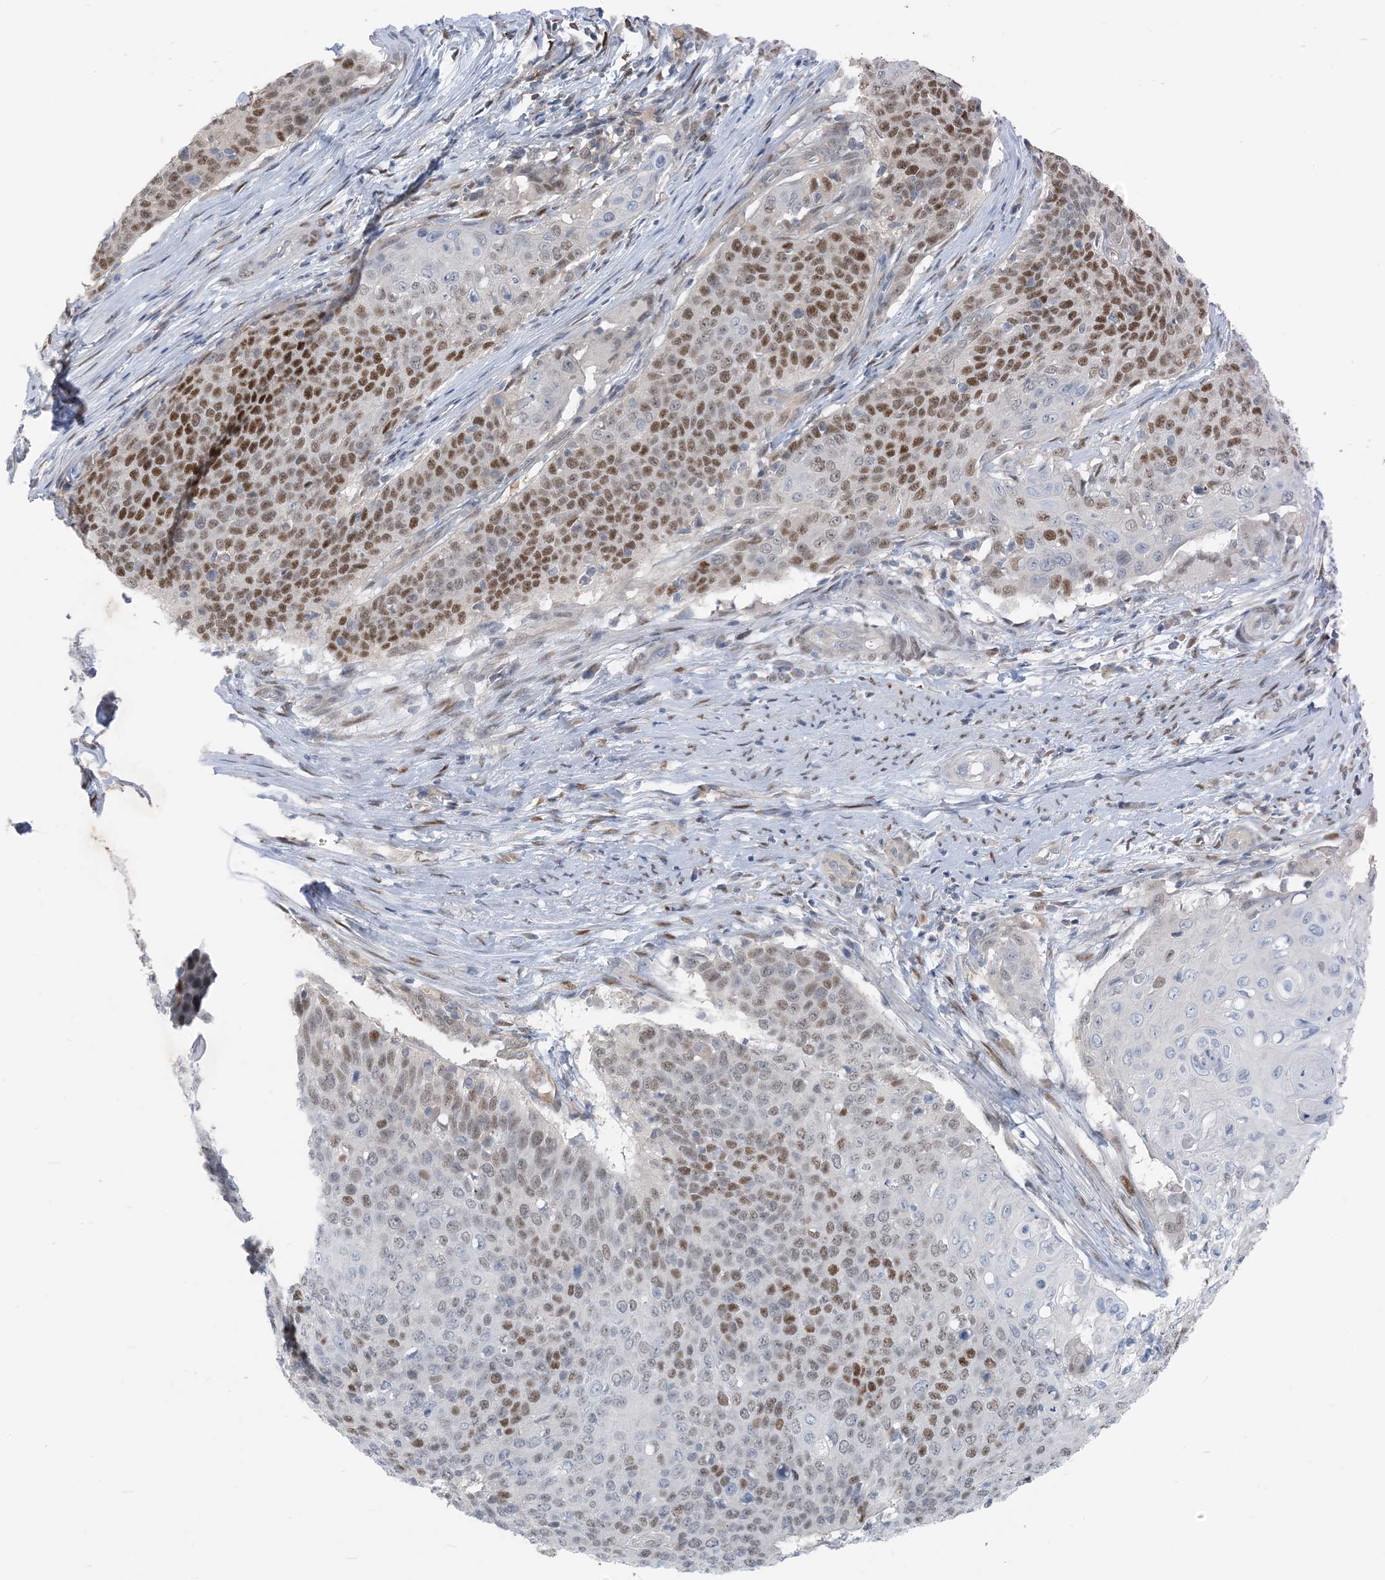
{"staining": {"intensity": "strong", "quantity": "25%-75%", "location": "nuclear"}, "tissue": "cervical cancer", "cell_type": "Tumor cells", "image_type": "cancer", "snomed": [{"axis": "morphology", "description": "Squamous cell carcinoma, NOS"}, {"axis": "topography", "description": "Cervix"}], "caption": "Immunohistochemical staining of cervical cancer shows high levels of strong nuclear protein positivity in about 25%-75% of tumor cells. Using DAB (brown) and hematoxylin (blue) stains, captured at high magnification using brightfield microscopy.", "gene": "ZC3H12A", "patient": {"sex": "female", "age": 39}}